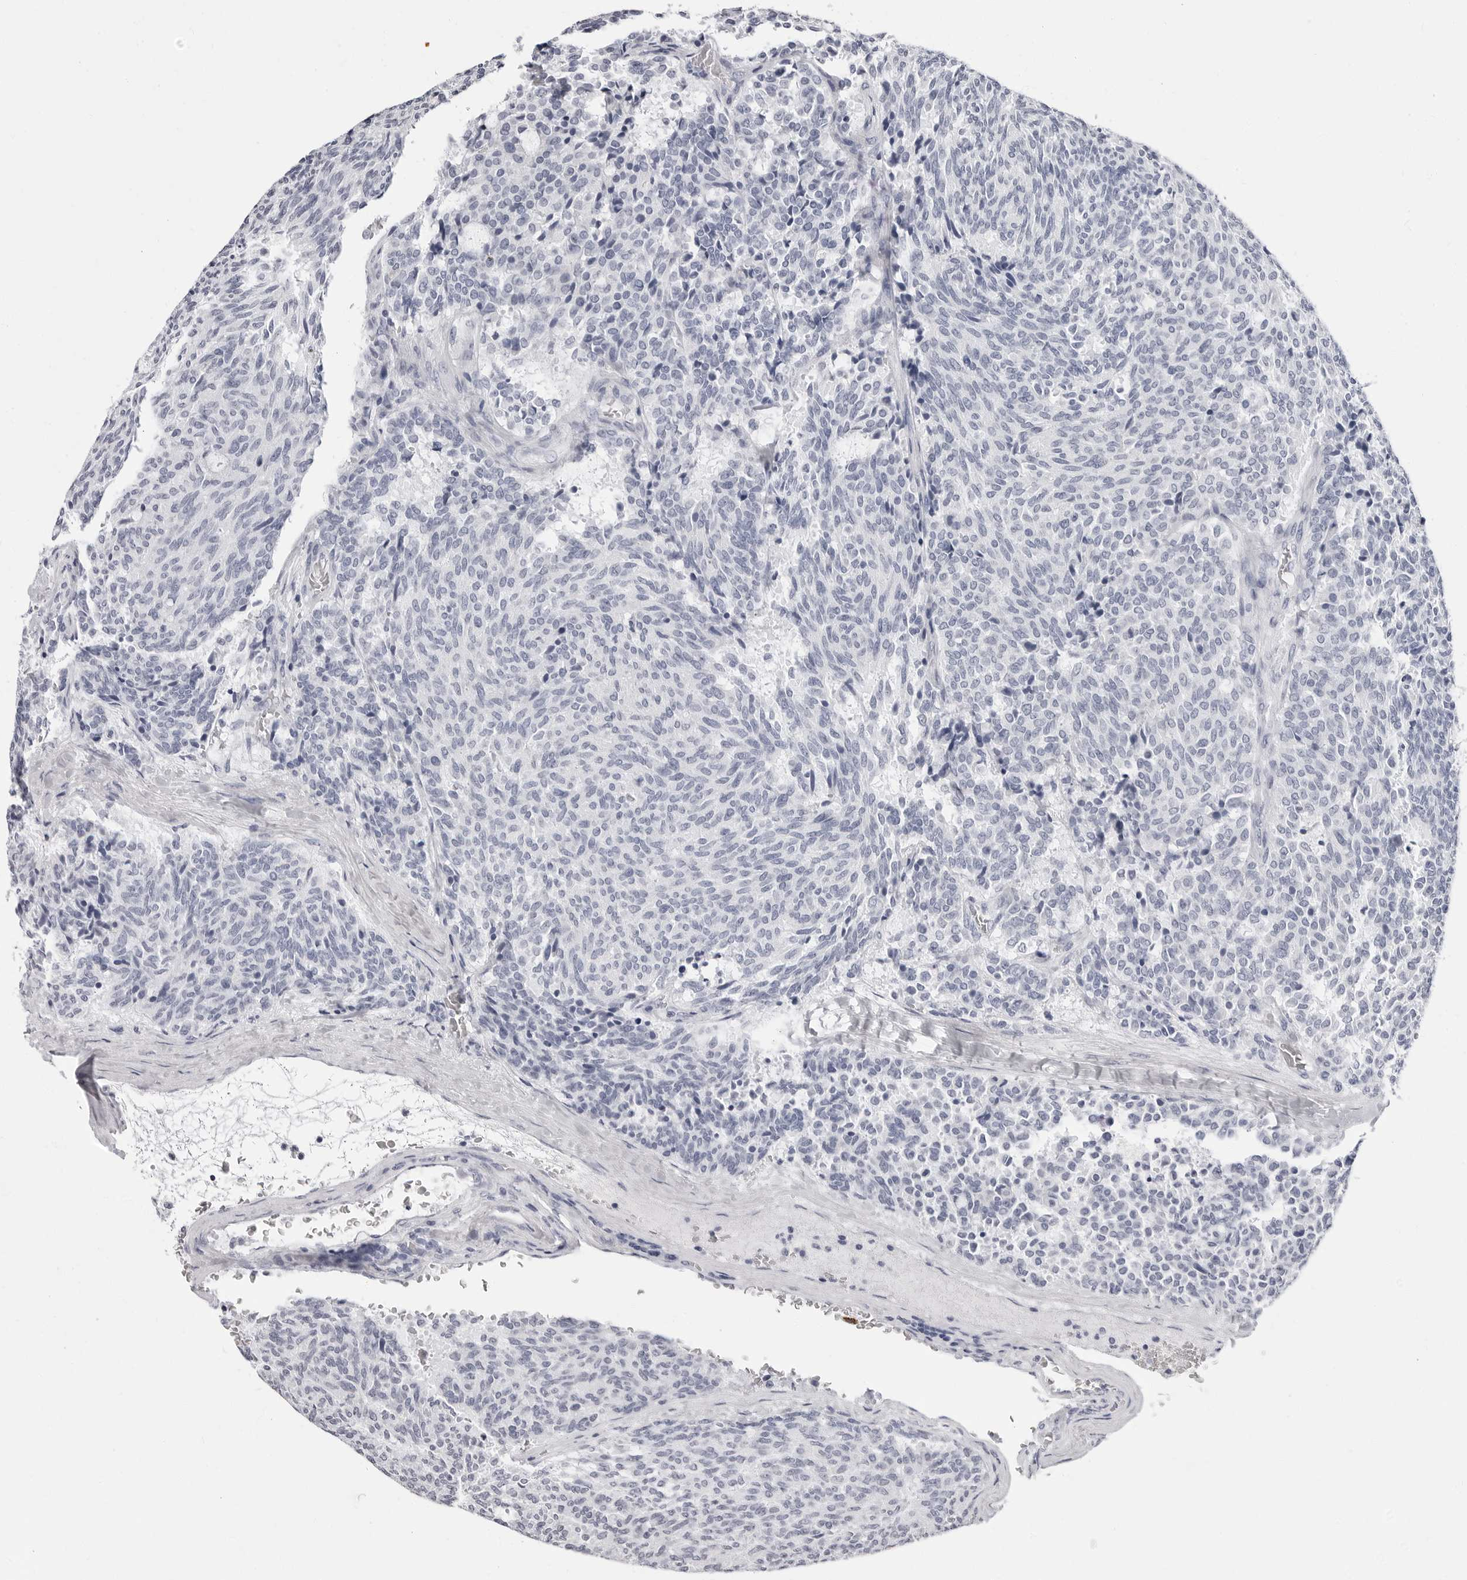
{"staining": {"intensity": "negative", "quantity": "none", "location": "none"}, "tissue": "carcinoid", "cell_type": "Tumor cells", "image_type": "cancer", "snomed": [{"axis": "morphology", "description": "Carcinoid, malignant, NOS"}, {"axis": "topography", "description": "Pancreas"}], "caption": "Carcinoid was stained to show a protein in brown. There is no significant staining in tumor cells.", "gene": "ERICH3", "patient": {"sex": "female", "age": 54}}